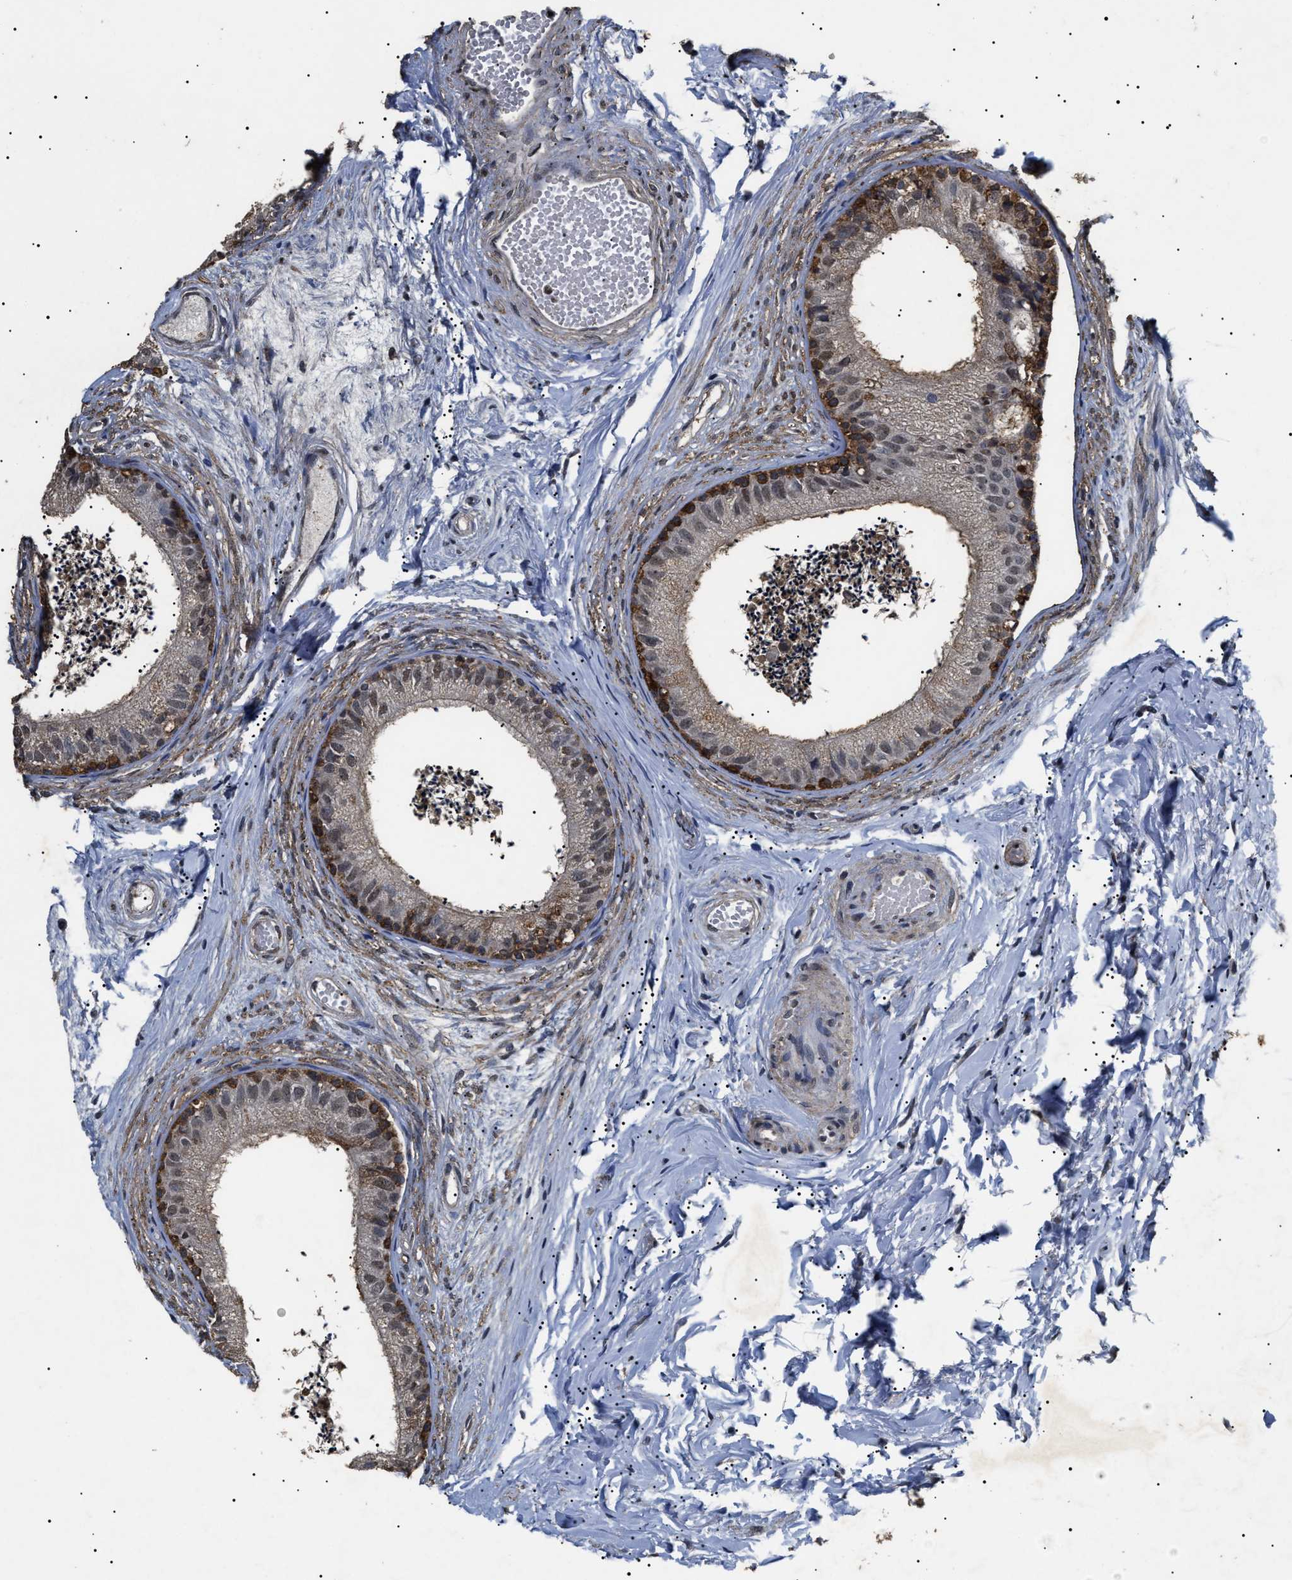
{"staining": {"intensity": "weak", "quantity": ">75%", "location": "cytoplasmic/membranous,nuclear"}, "tissue": "epididymis", "cell_type": "Glandular cells", "image_type": "normal", "snomed": [{"axis": "morphology", "description": "Normal tissue, NOS"}, {"axis": "topography", "description": "Epididymis"}], "caption": "Epididymis stained for a protein (brown) displays weak cytoplasmic/membranous,nuclear positive staining in approximately >75% of glandular cells.", "gene": "ANP32E", "patient": {"sex": "male", "age": 56}}